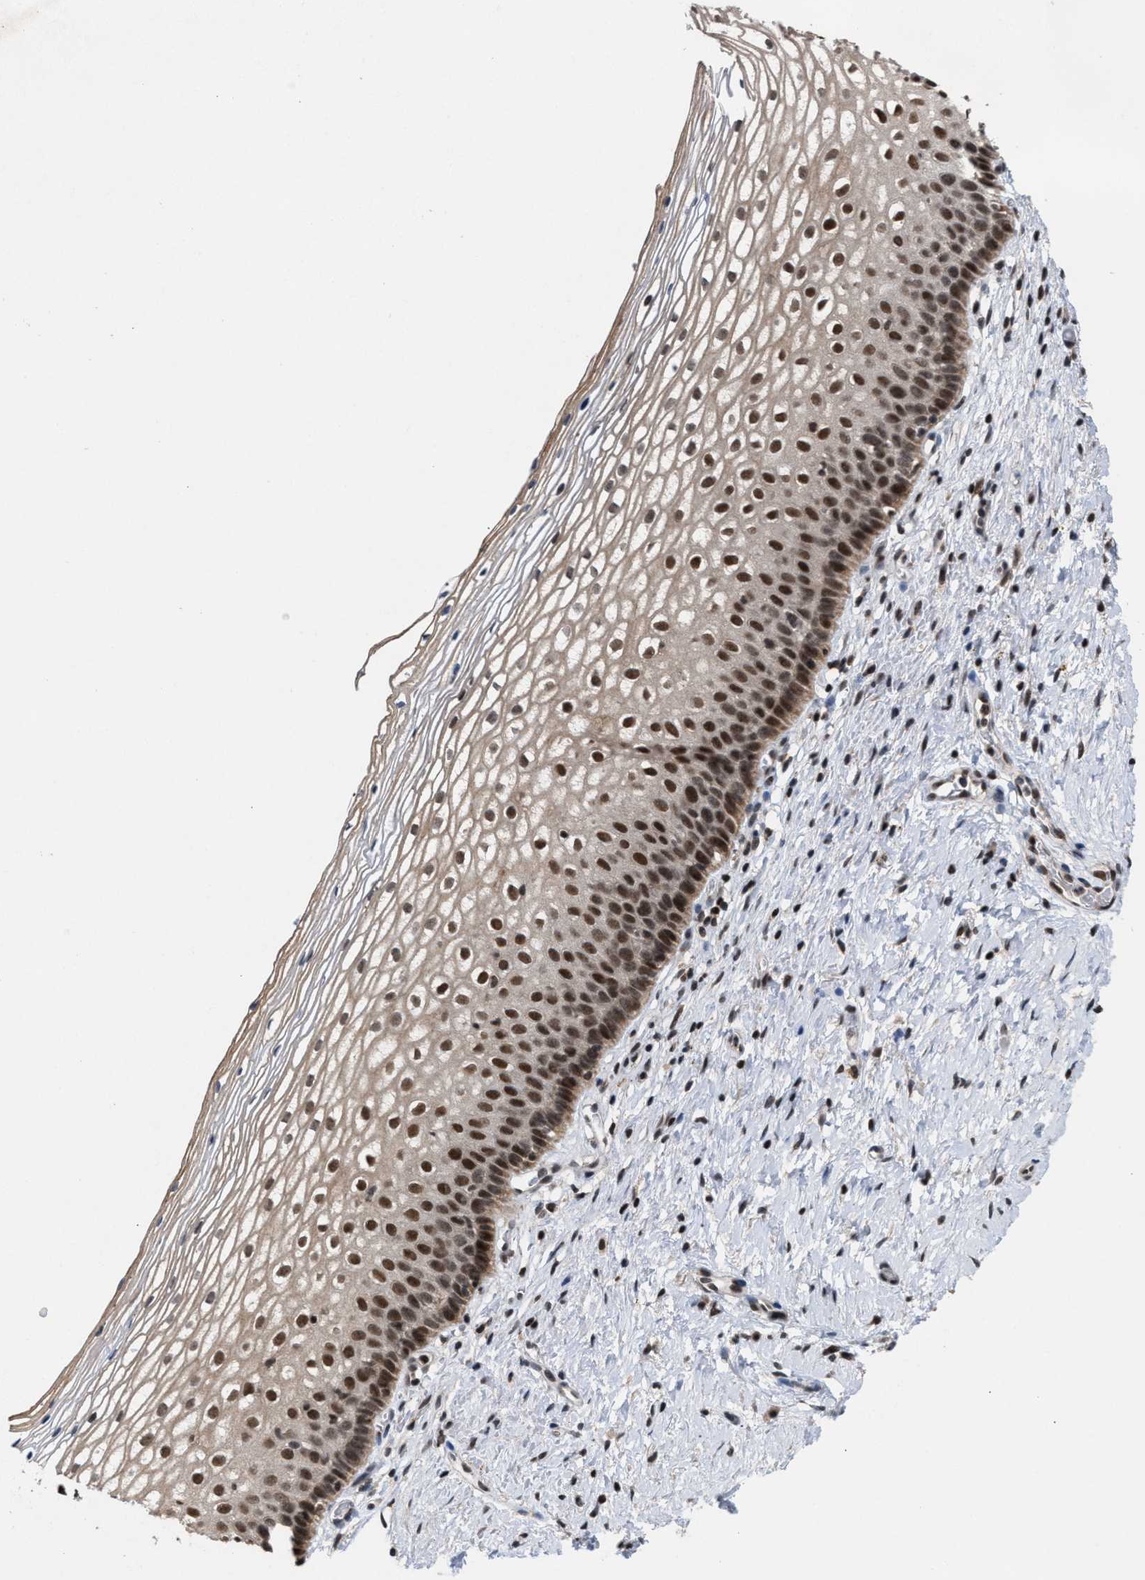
{"staining": {"intensity": "strong", "quantity": ">75%", "location": "nuclear"}, "tissue": "cervix", "cell_type": "Squamous epithelial cells", "image_type": "normal", "snomed": [{"axis": "morphology", "description": "Normal tissue, NOS"}, {"axis": "topography", "description": "Cervix"}], "caption": "Cervix stained for a protein exhibits strong nuclear positivity in squamous epithelial cells. (brown staining indicates protein expression, while blue staining denotes nuclei).", "gene": "C9orf78", "patient": {"sex": "female", "age": 72}}